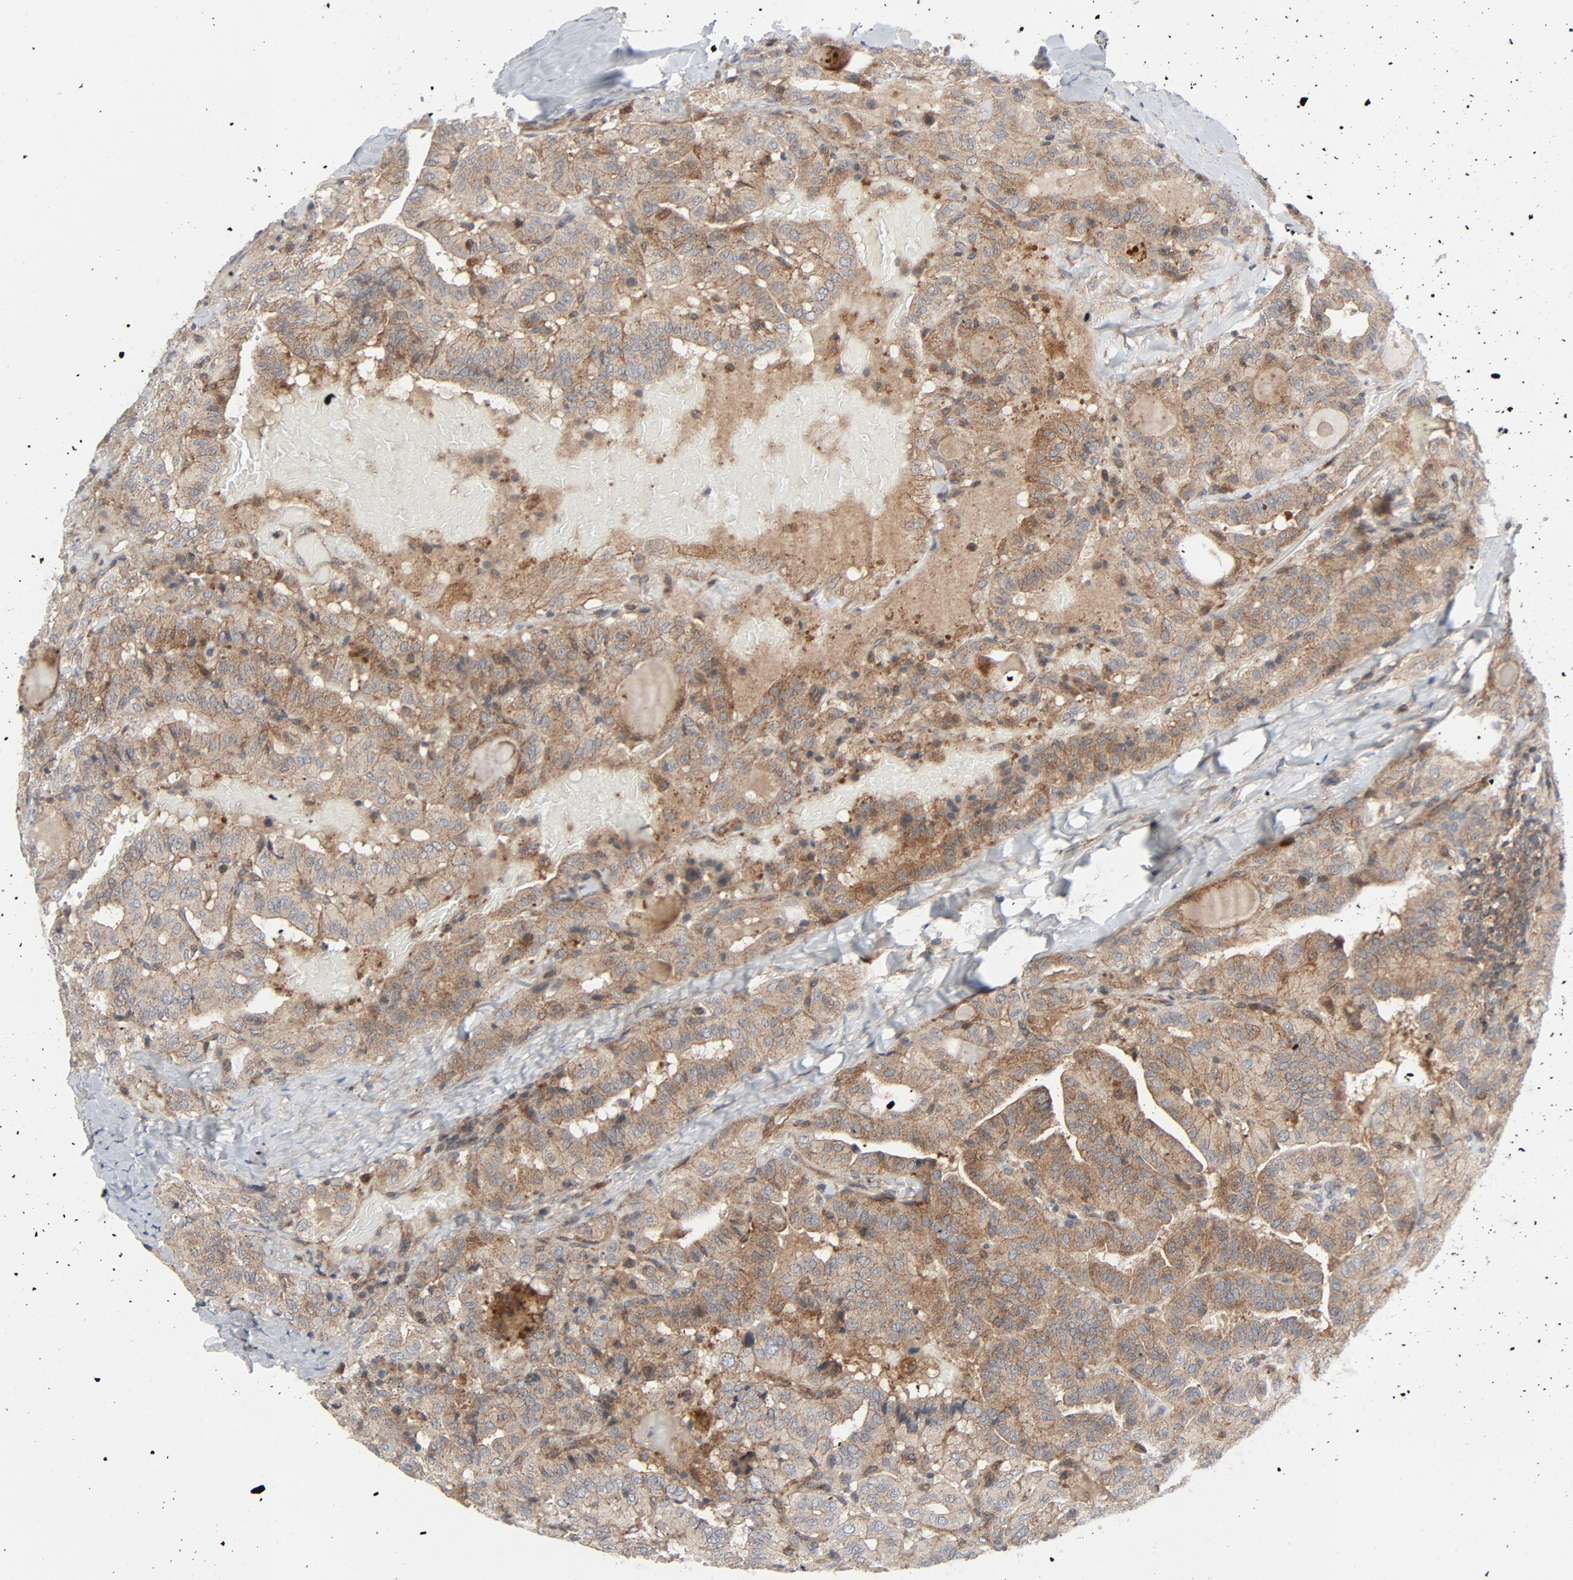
{"staining": {"intensity": "moderate", "quantity": ">75%", "location": "cytoplasmic/membranous"}, "tissue": "thyroid cancer", "cell_type": "Tumor cells", "image_type": "cancer", "snomed": [{"axis": "morphology", "description": "Papillary adenocarcinoma, NOS"}, {"axis": "topography", "description": "Thyroid gland"}], "caption": "Papillary adenocarcinoma (thyroid) tissue shows moderate cytoplasmic/membranous staining in approximately >75% of tumor cells", "gene": "TSG101", "patient": {"sex": "male", "age": 77}}